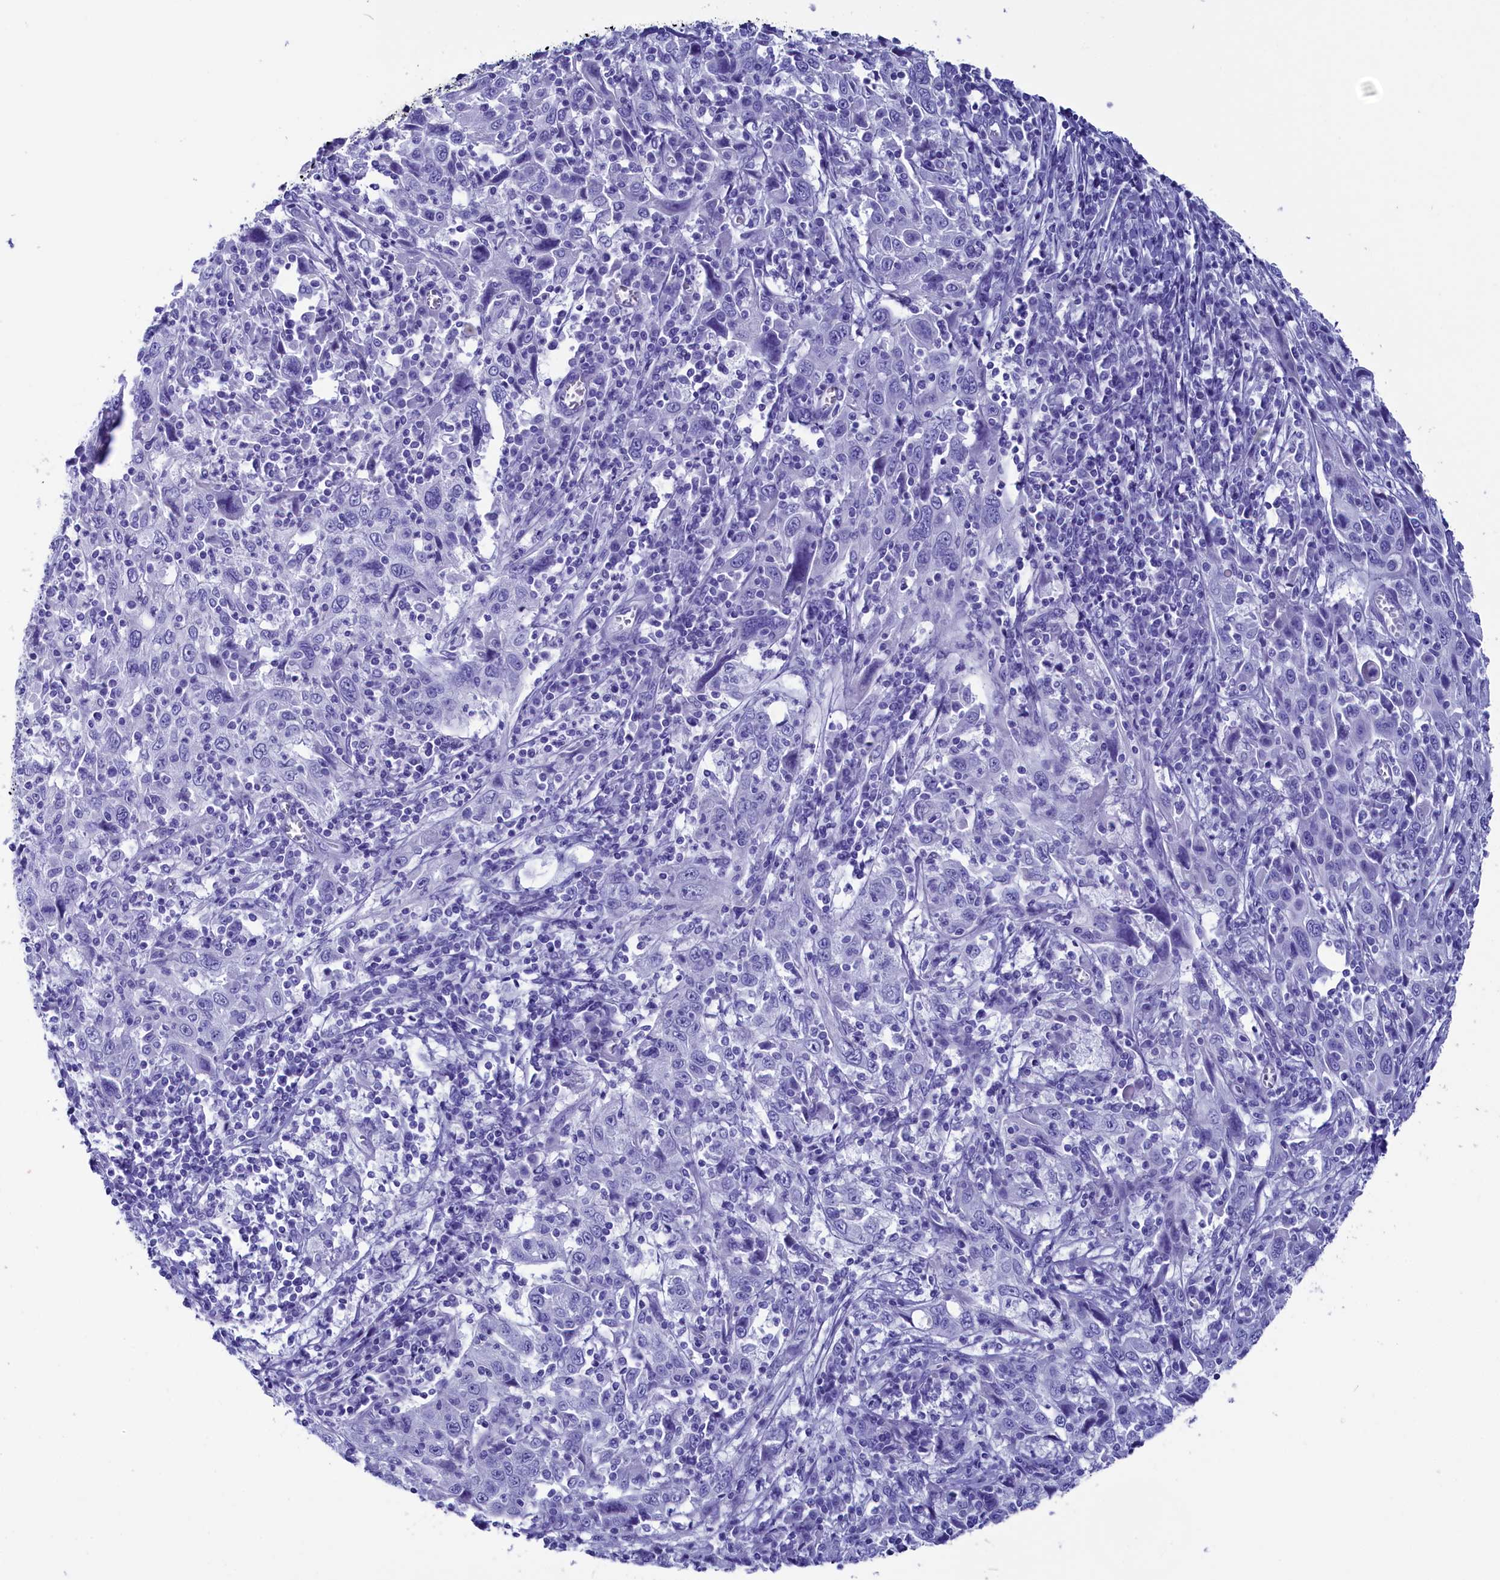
{"staining": {"intensity": "negative", "quantity": "none", "location": "none"}, "tissue": "cervical cancer", "cell_type": "Tumor cells", "image_type": "cancer", "snomed": [{"axis": "morphology", "description": "Squamous cell carcinoma, NOS"}, {"axis": "topography", "description": "Cervix"}], "caption": "Cervical cancer stained for a protein using IHC exhibits no staining tumor cells.", "gene": "ANKRD29", "patient": {"sex": "female", "age": 46}}